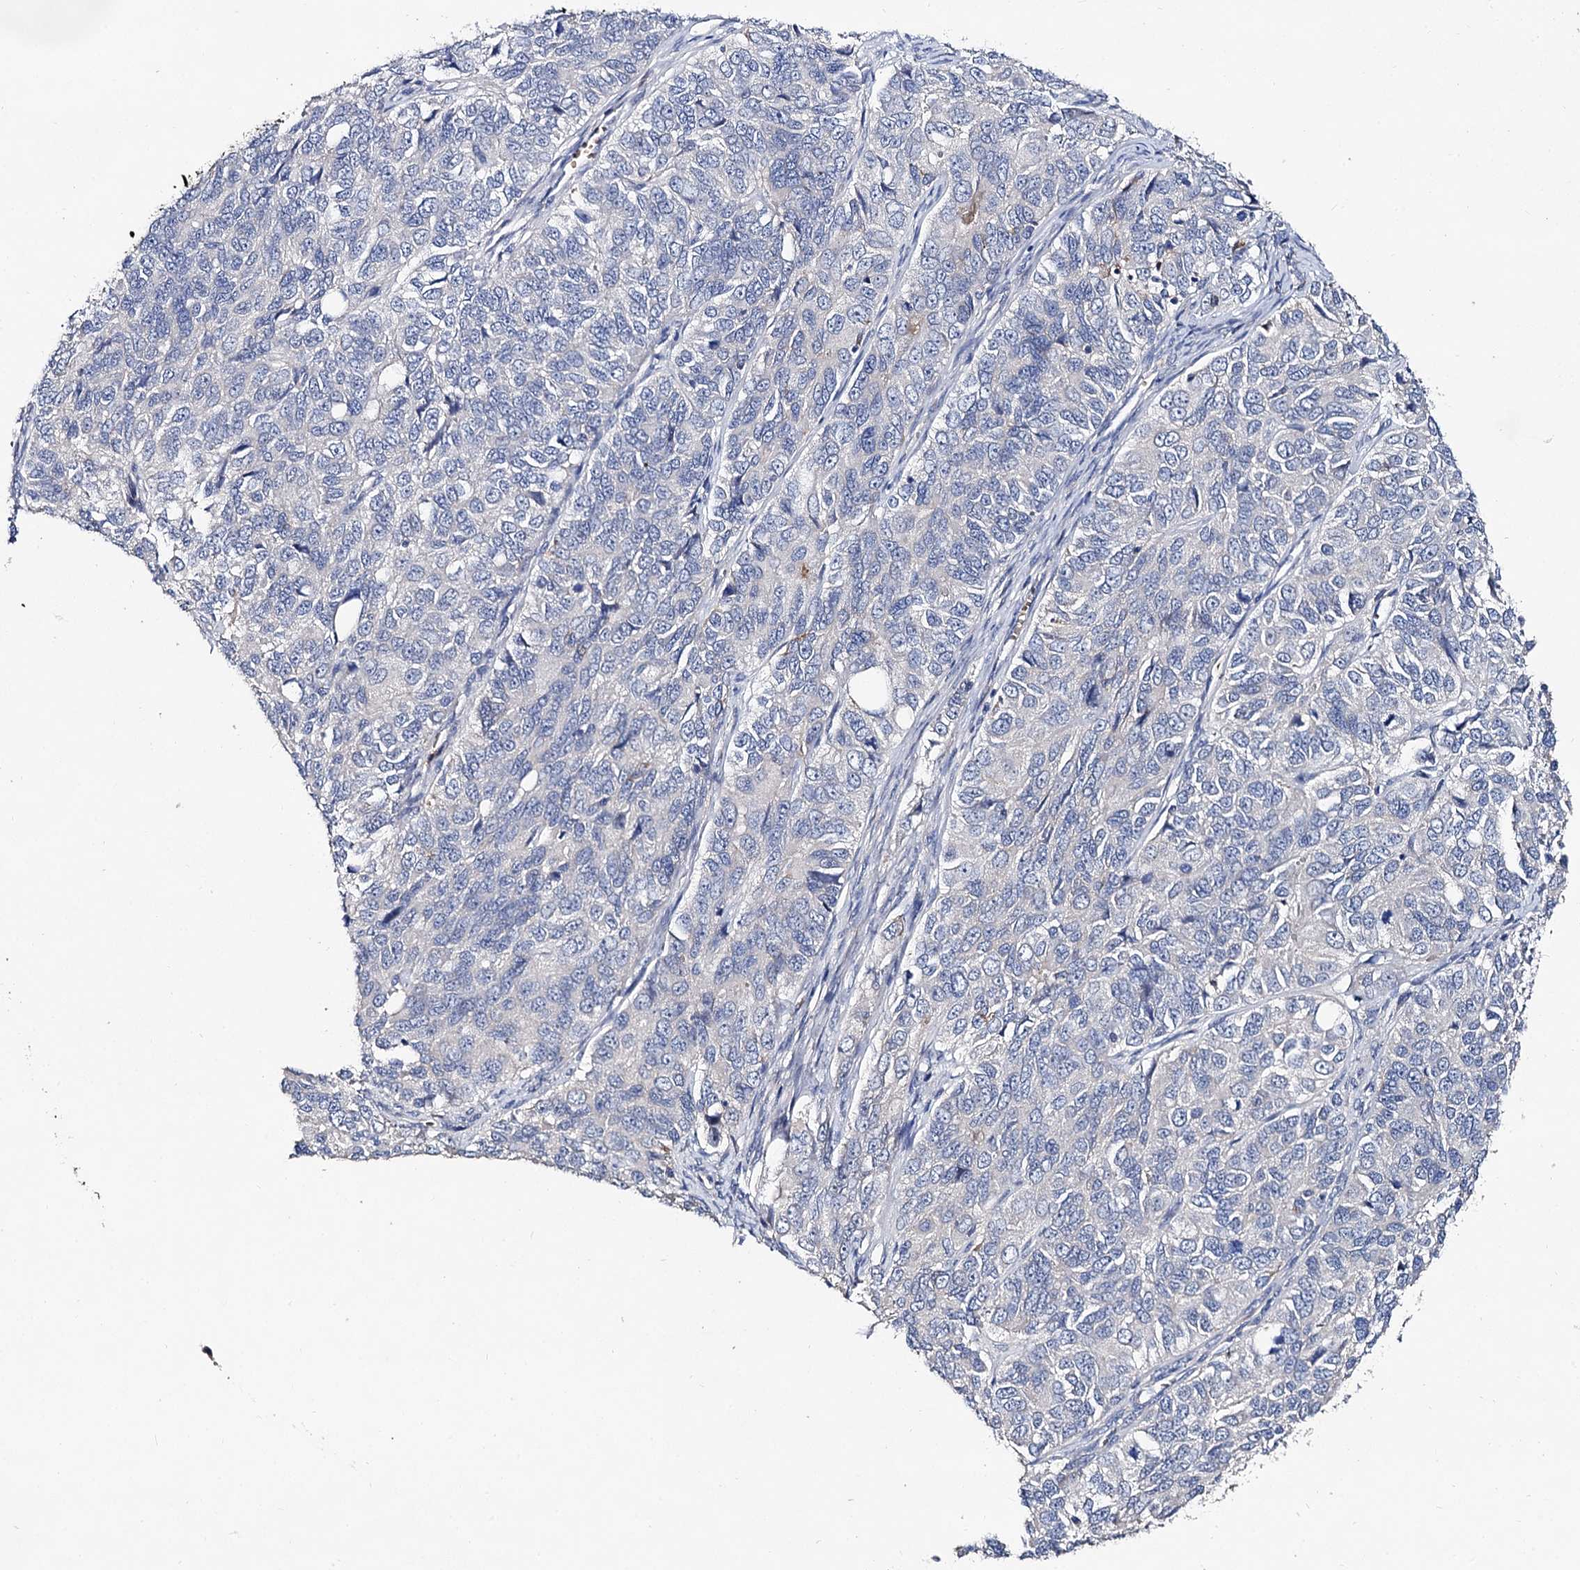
{"staining": {"intensity": "negative", "quantity": "none", "location": "none"}, "tissue": "ovarian cancer", "cell_type": "Tumor cells", "image_type": "cancer", "snomed": [{"axis": "morphology", "description": "Carcinoma, endometroid"}, {"axis": "topography", "description": "Ovary"}], "caption": "A photomicrograph of human ovarian endometroid carcinoma is negative for staining in tumor cells. Brightfield microscopy of IHC stained with DAB (brown) and hematoxylin (blue), captured at high magnification.", "gene": "HVCN1", "patient": {"sex": "female", "age": 51}}